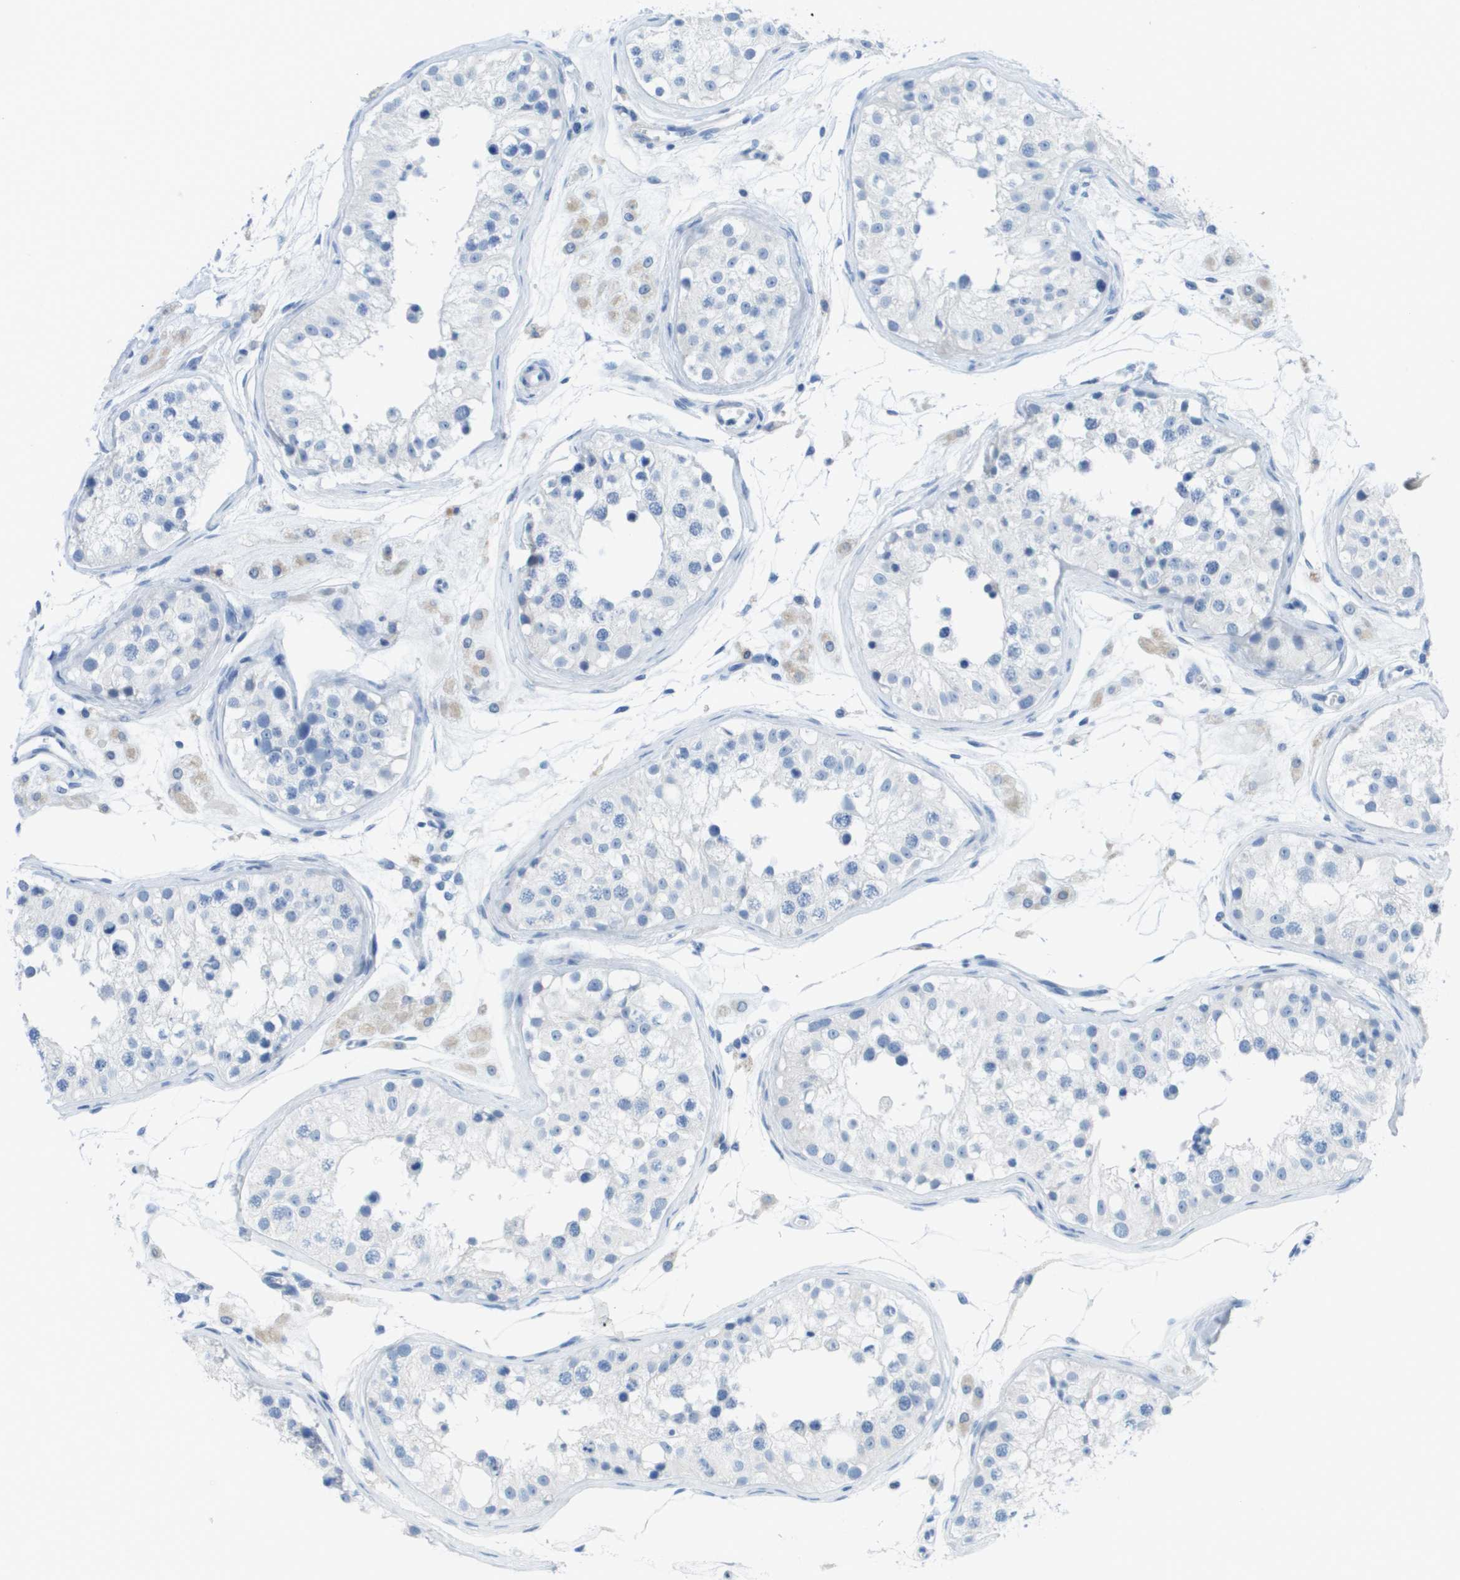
{"staining": {"intensity": "negative", "quantity": "none", "location": "none"}, "tissue": "testis", "cell_type": "Cells in seminiferous ducts", "image_type": "normal", "snomed": [{"axis": "morphology", "description": "Normal tissue, NOS"}, {"axis": "morphology", "description": "Adenocarcinoma, metastatic, NOS"}, {"axis": "topography", "description": "Testis"}], "caption": "Immunohistochemical staining of benign testis displays no significant positivity in cells in seminiferous ducts. (Stains: DAB IHC with hematoxylin counter stain, Microscopy: brightfield microscopy at high magnification).", "gene": "GPR18", "patient": {"sex": "male", "age": 26}}